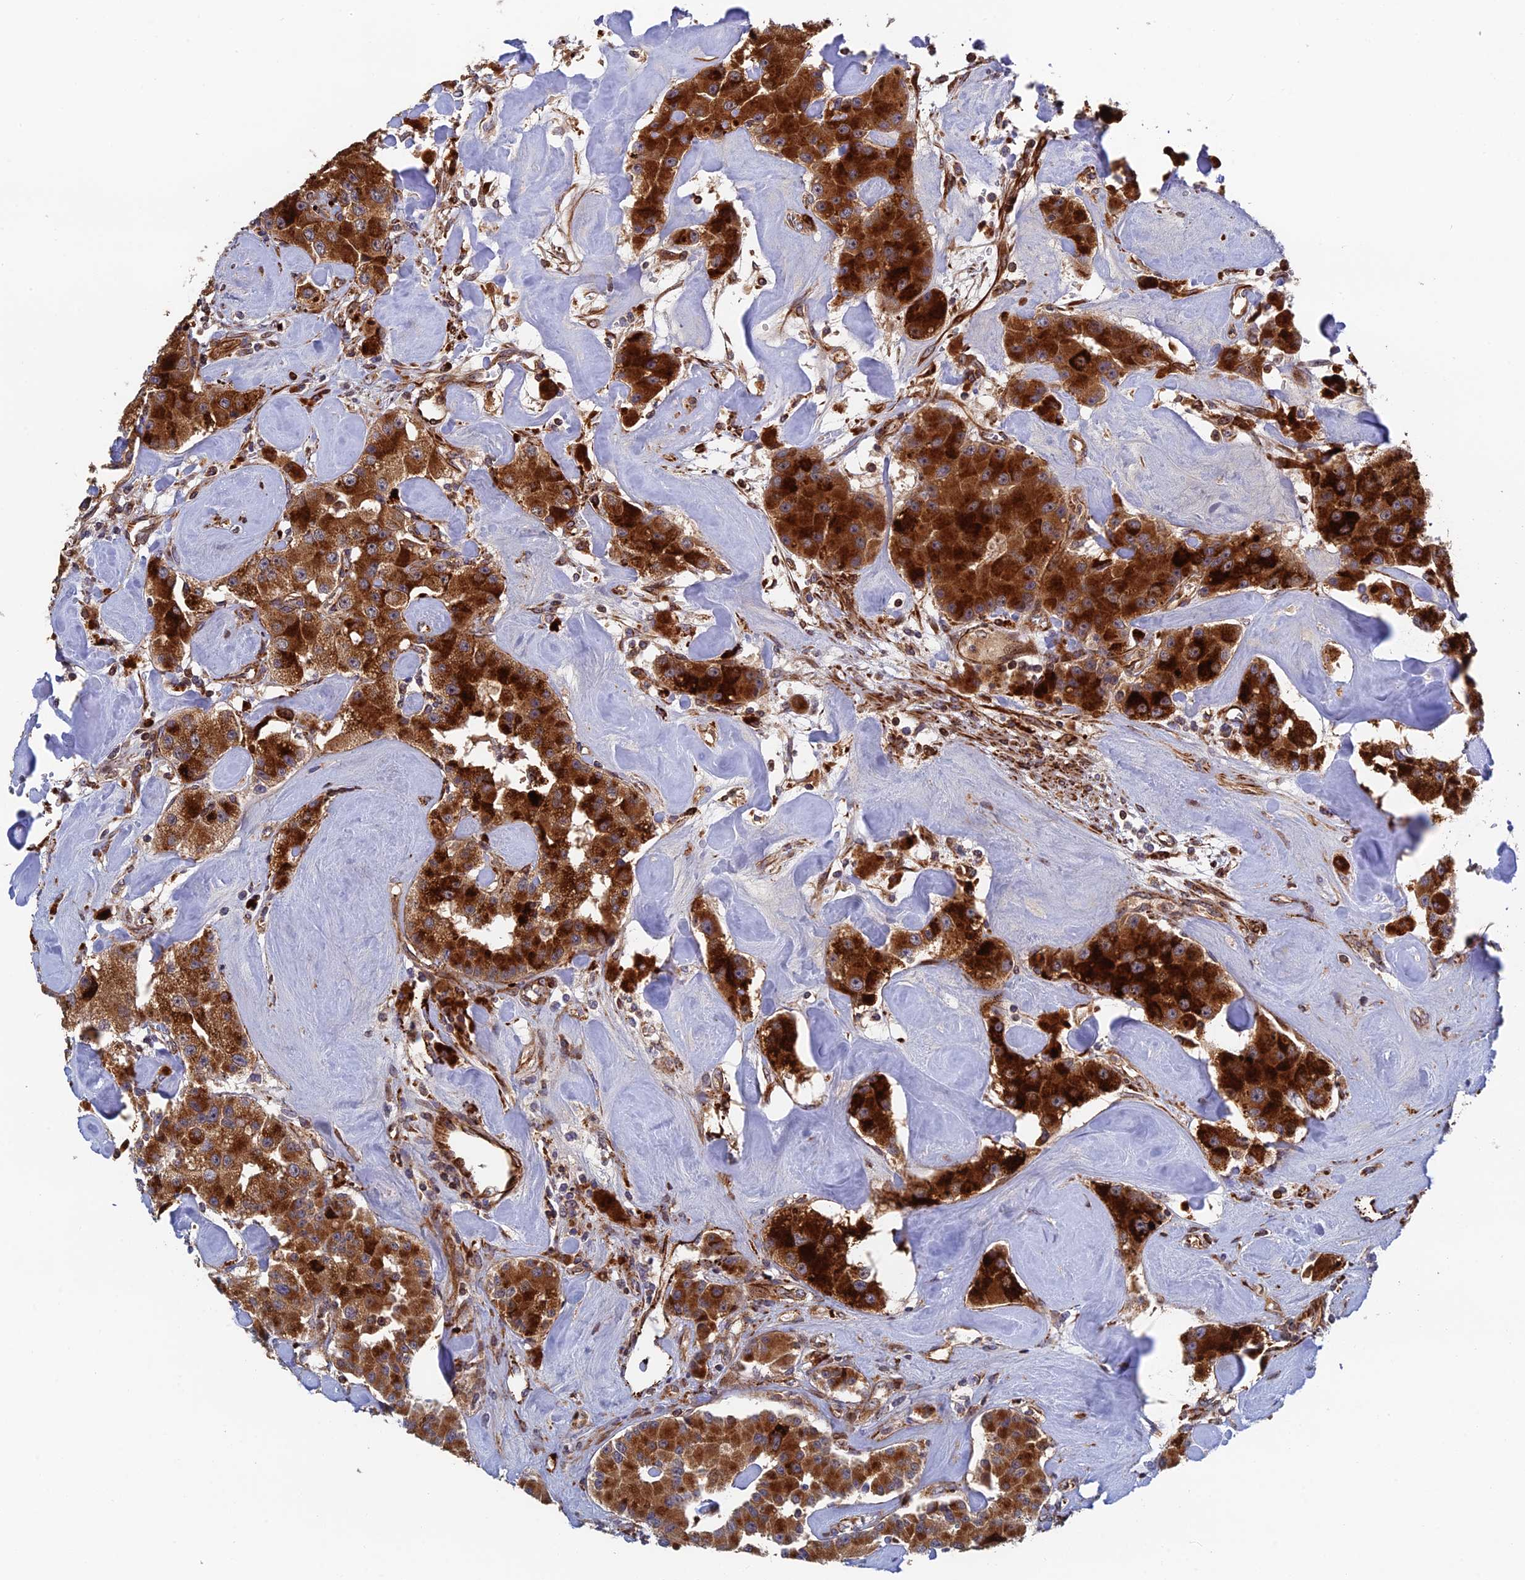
{"staining": {"intensity": "strong", "quantity": ">75%", "location": "cytoplasmic/membranous"}, "tissue": "carcinoid", "cell_type": "Tumor cells", "image_type": "cancer", "snomed": [{"axis": "morphology", "description": "Carcinoid, malignant, NOS"}, {"axis": "topography", "description": "Pancreas"}], "caption": "Immunohistochemistry (IHC) of malignant carcinoid displays high levels of strong cytoplasmic/membranous positivity in about >75% of tumor cells. Nuclei are stained in blue.", "gene": "PPP2R3C", "patient": {"sex": "male", "age": 41}}